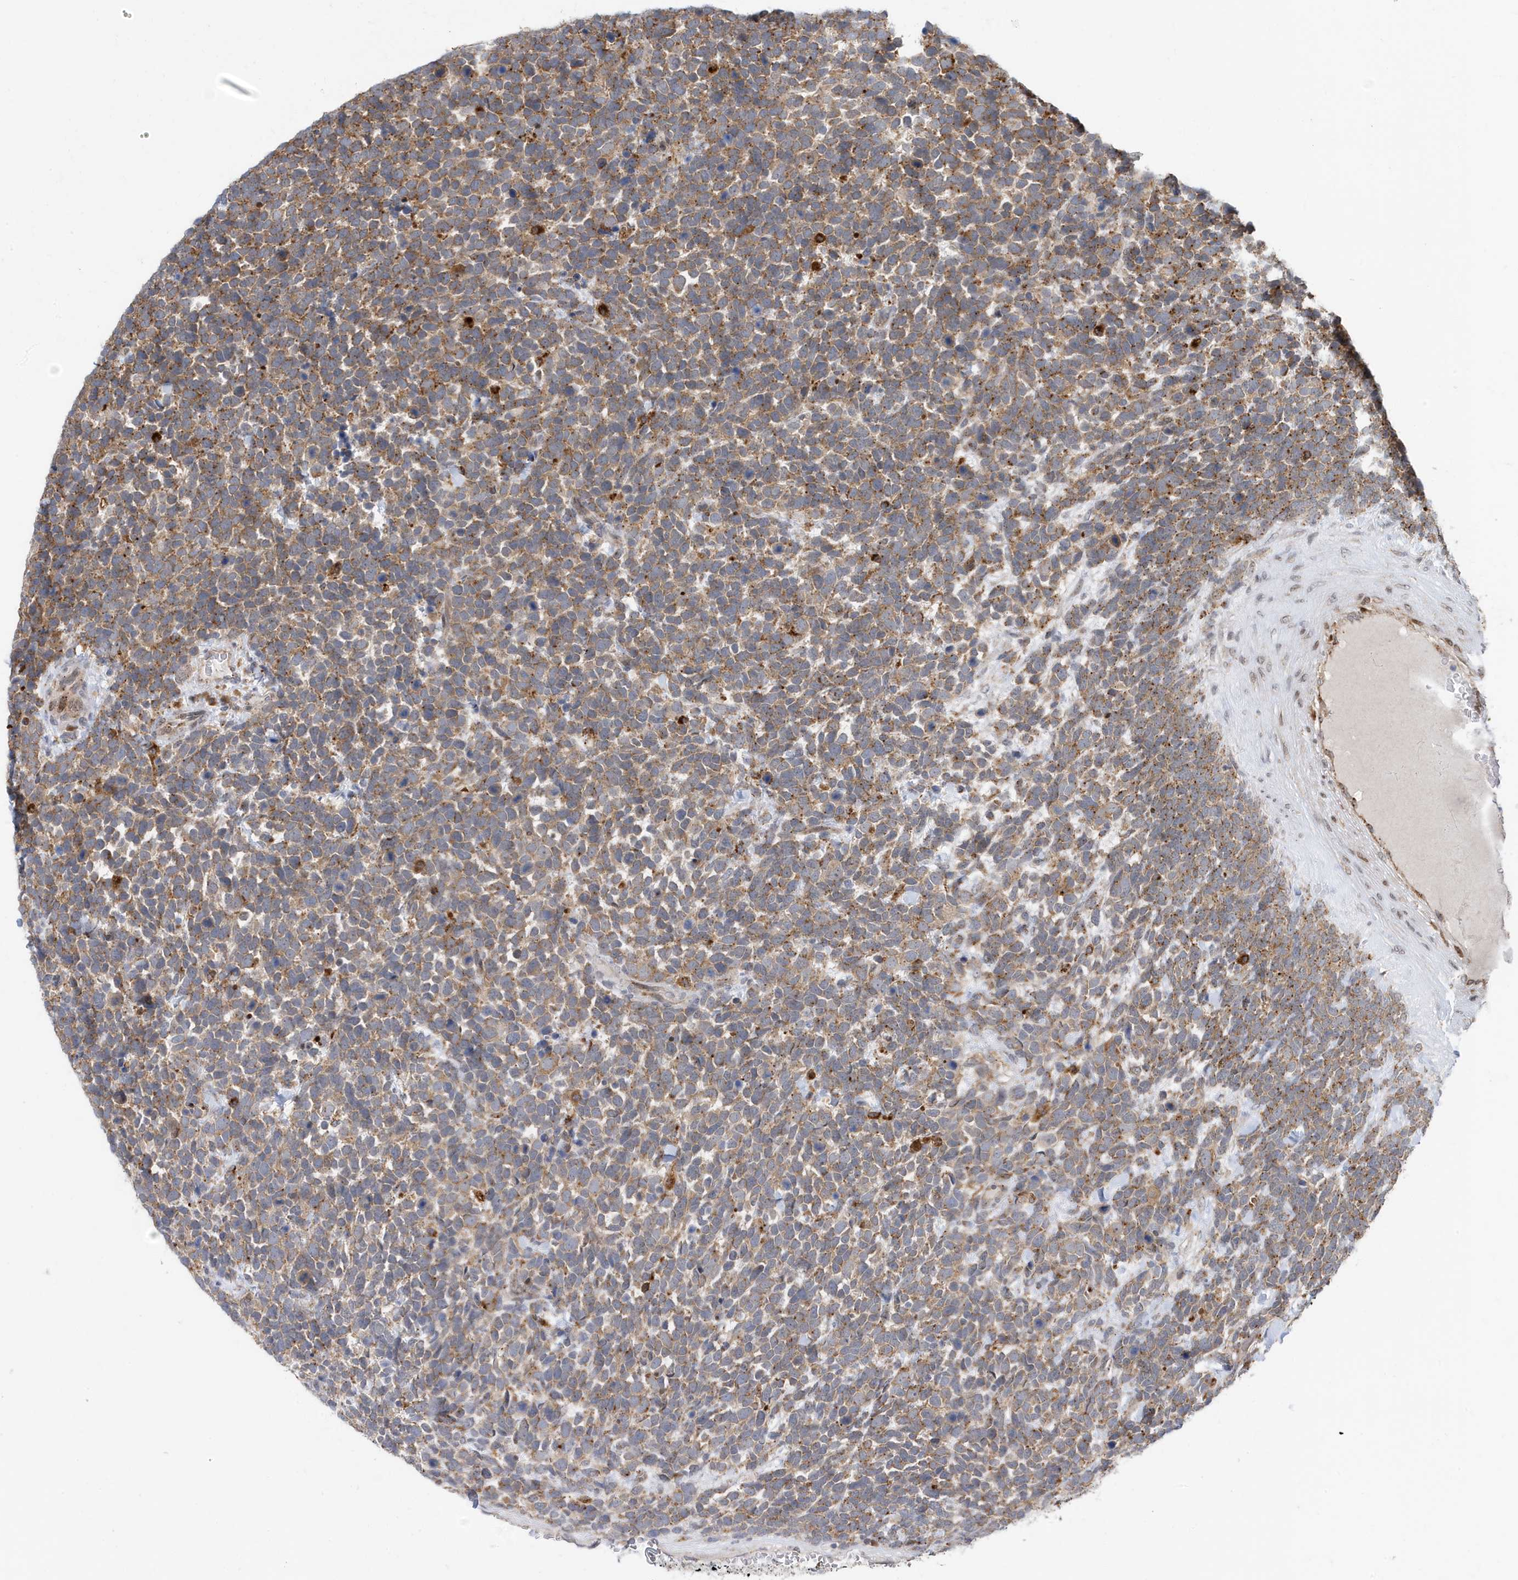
{"staining": {"intensity": "moderate", "quantity": ">75%", "location": "cytoplasmic/membranous"}, "tissue": "urothelial cancer", "cell_type": "Tumor cells", "image_type": "cancer", "snomed": [{"axis": "morphology", "description": "Urothelial carcinoma, High grade"}, {"axis": "topography", "description": "Urinary bladder"}], "caption": "Human urothelial carcinoma (high-grade) stained for a protein (brown) reveals moderate cytoplasmic/membranous positive positivity in approximately >75% of tumor cells.", "gene": "ZNF507", "patient": {"sex": "female", "age": 82}}